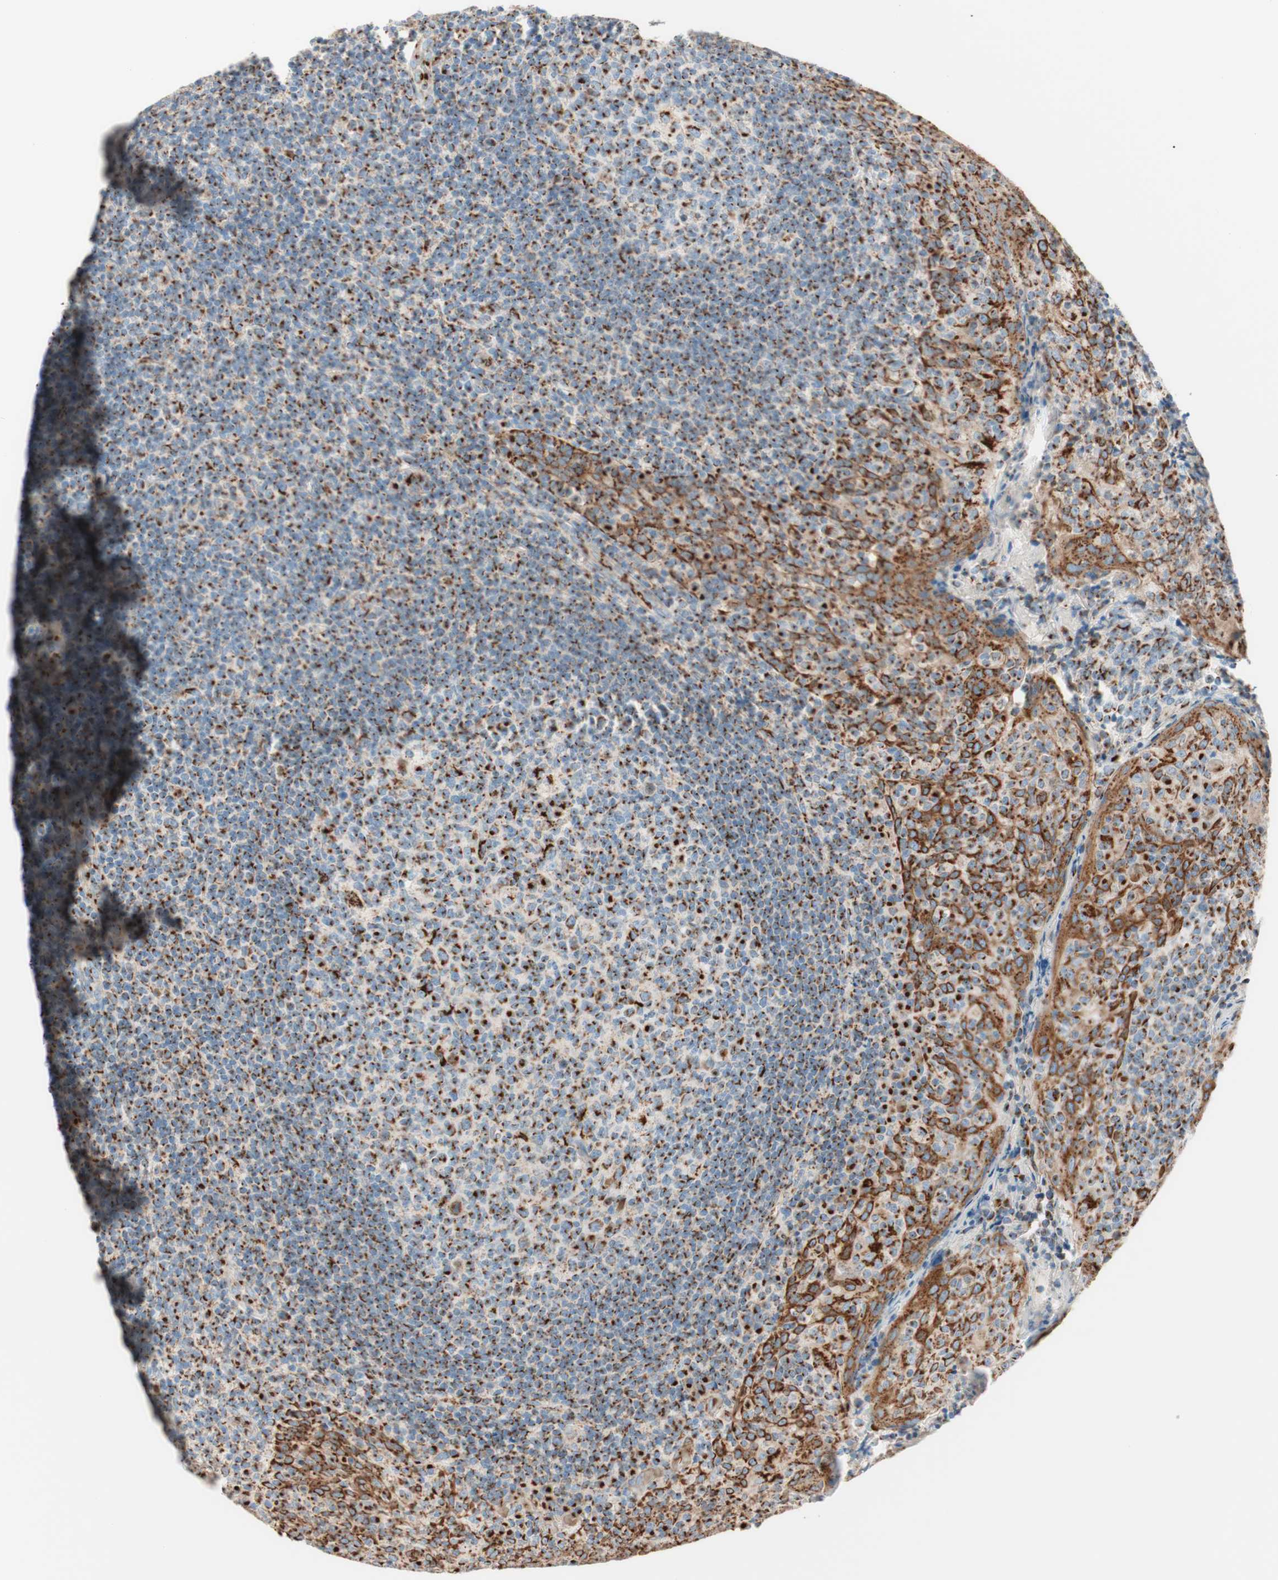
{"staining": {"intensity": "strong", "quantity": ">75%", "location": "cytoplasmic/membranous"}, "tissue": "tonsil", "cell_type": "Germinal center cells", "image_type": "normal", "snomed": [{"axis": "morphology", "description": "Normal tissue, NOS"}, {"axis": "topography", "description": "Tonsil"}], "caption": "This is a micrograph of IHC staining of unremarkable tonsil, which shows strong positivity in the cytoplasmic/membranous of germinal center cells.", "gene": "GOLGB1", "patient": {"sex": "female", "age": 19}}